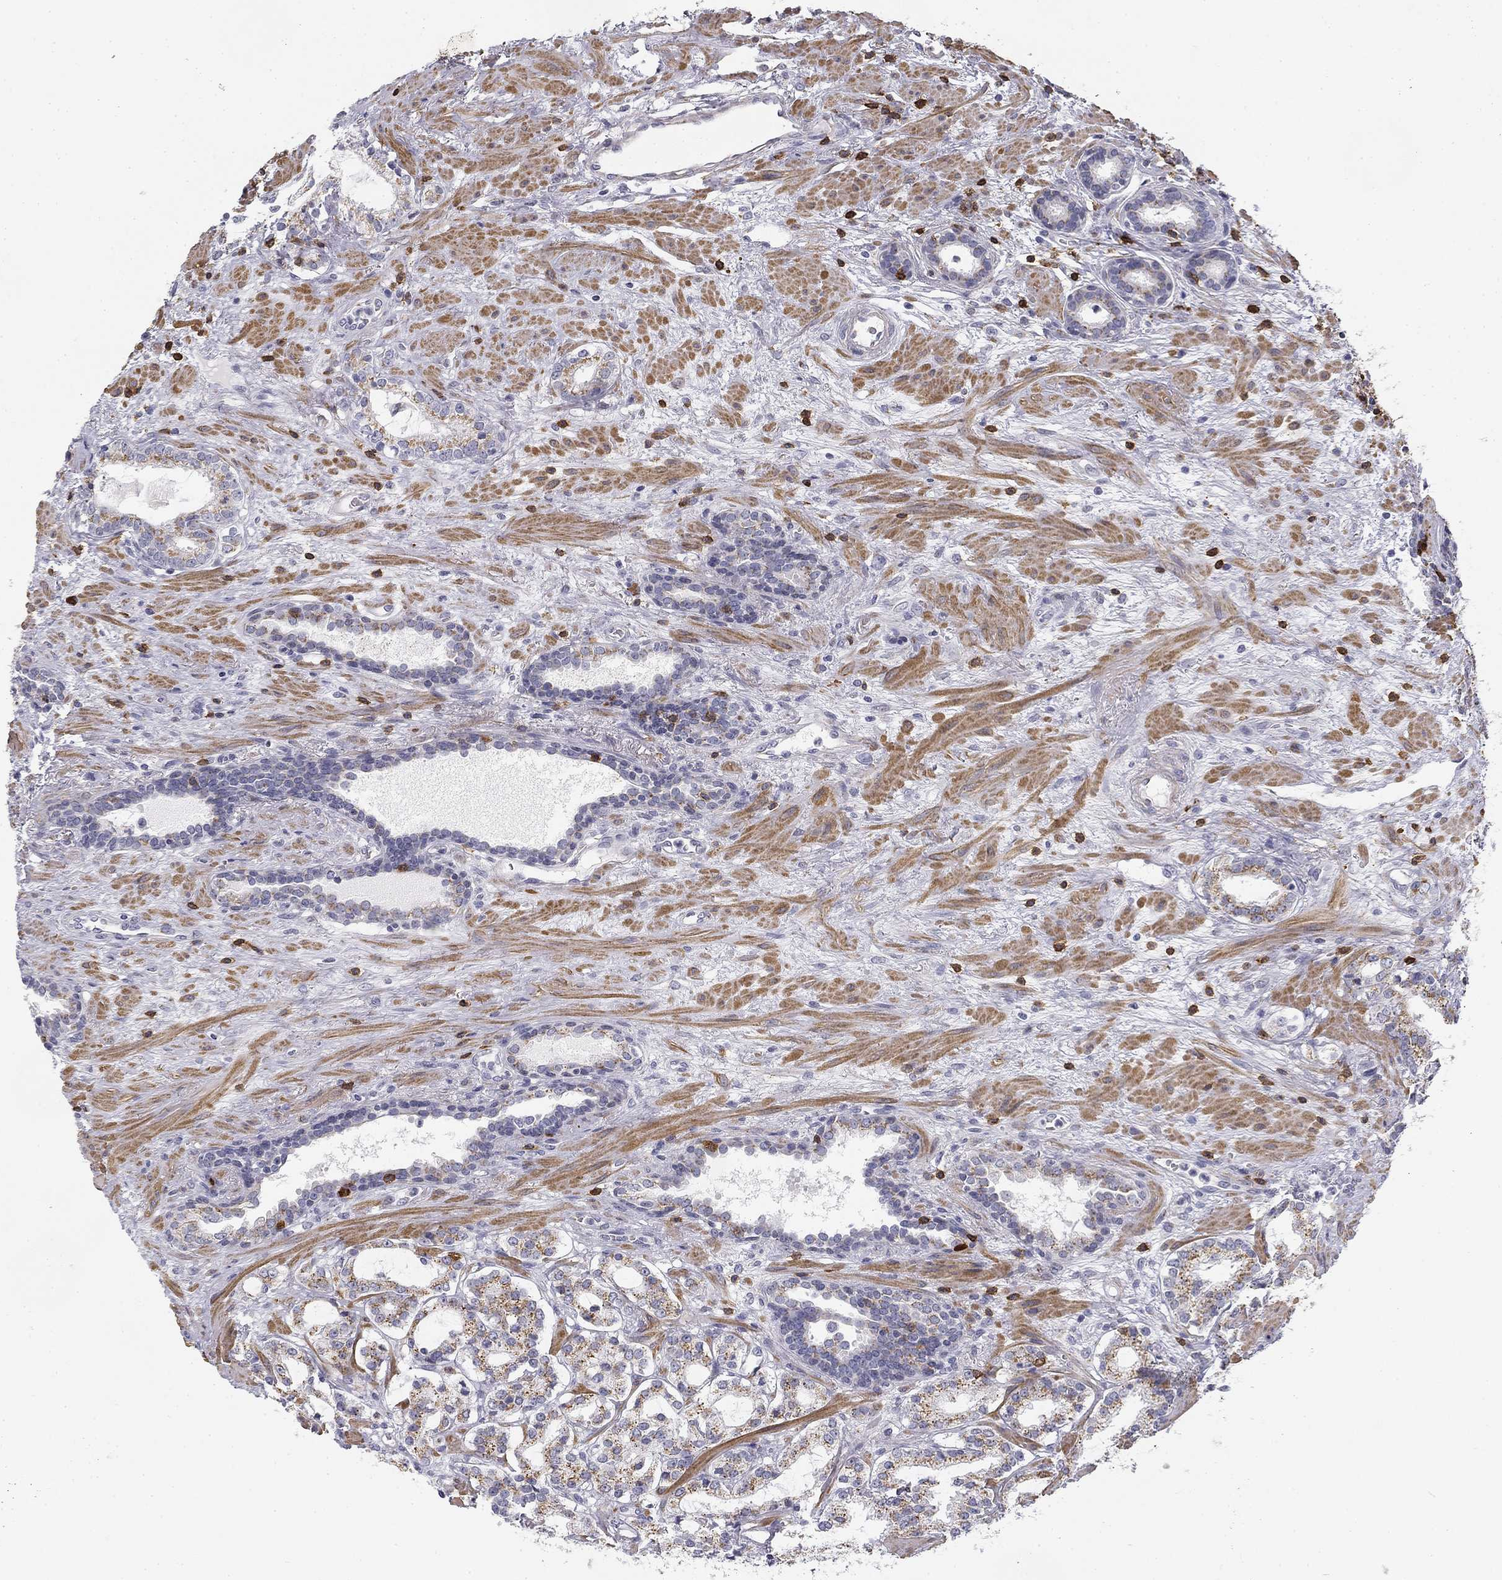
{"staining": {"intensity": "moderate", "quantity": "<25%", "location": "cytoplasmic/membranous"}, "tissue": "prostate cancer", "cell_type": "Tumor cells", "image_type": "cancer", "snomed": [{"axis": "morphology", "description": "Adenocarcinoma, NOS"}, {"axis": "topography", "description": "Prostate"}], "caption": "This image reveals prostate adenocarcinoma stained with immunohistochemistry (IHC) to label a protein in brown. The cytoplasmic/membranous of tumor cells show moderate positivity for the protein. Nuclei are counter-stained blue.", "gene": "TRAT1", "patient": {"sex": "male", "age": 66}}